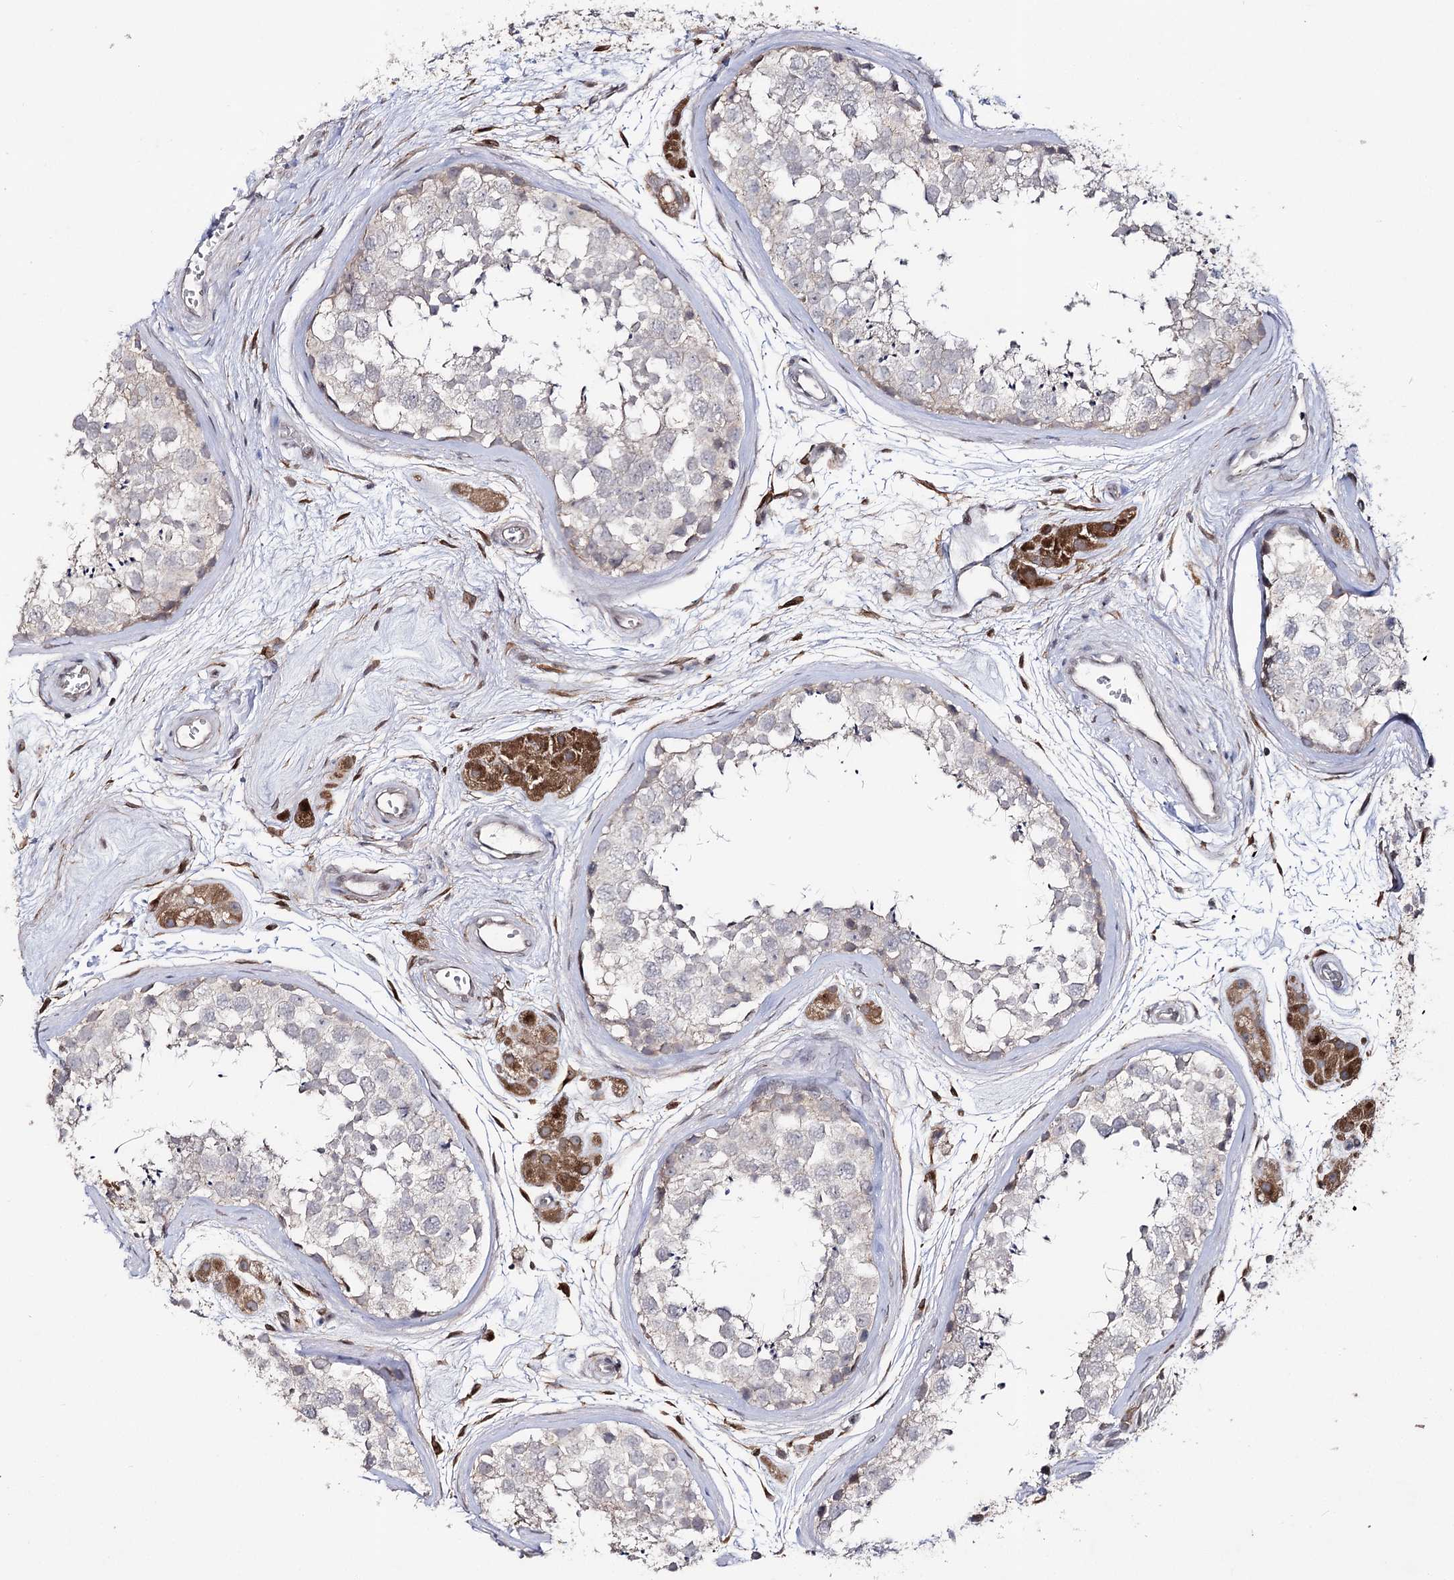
{"staining": {"intensity": "negative", "quantity": "none", "location": "none"}, "tissue": "testis", "cell_type": "Cells in seminiferous ducts", "image_type": "normal", "snomed": [{"axis": "morphology", "description": "Normal tissue, NOS"}, {"axis": "topography", "description": "Testis"}], "caption": "Immunohistochemistry of normal human testis exhibits no expression in cells in seminiferous ducts.", "gene": "HSD11B2", "patient": {"sex": "male", "age": 56}}